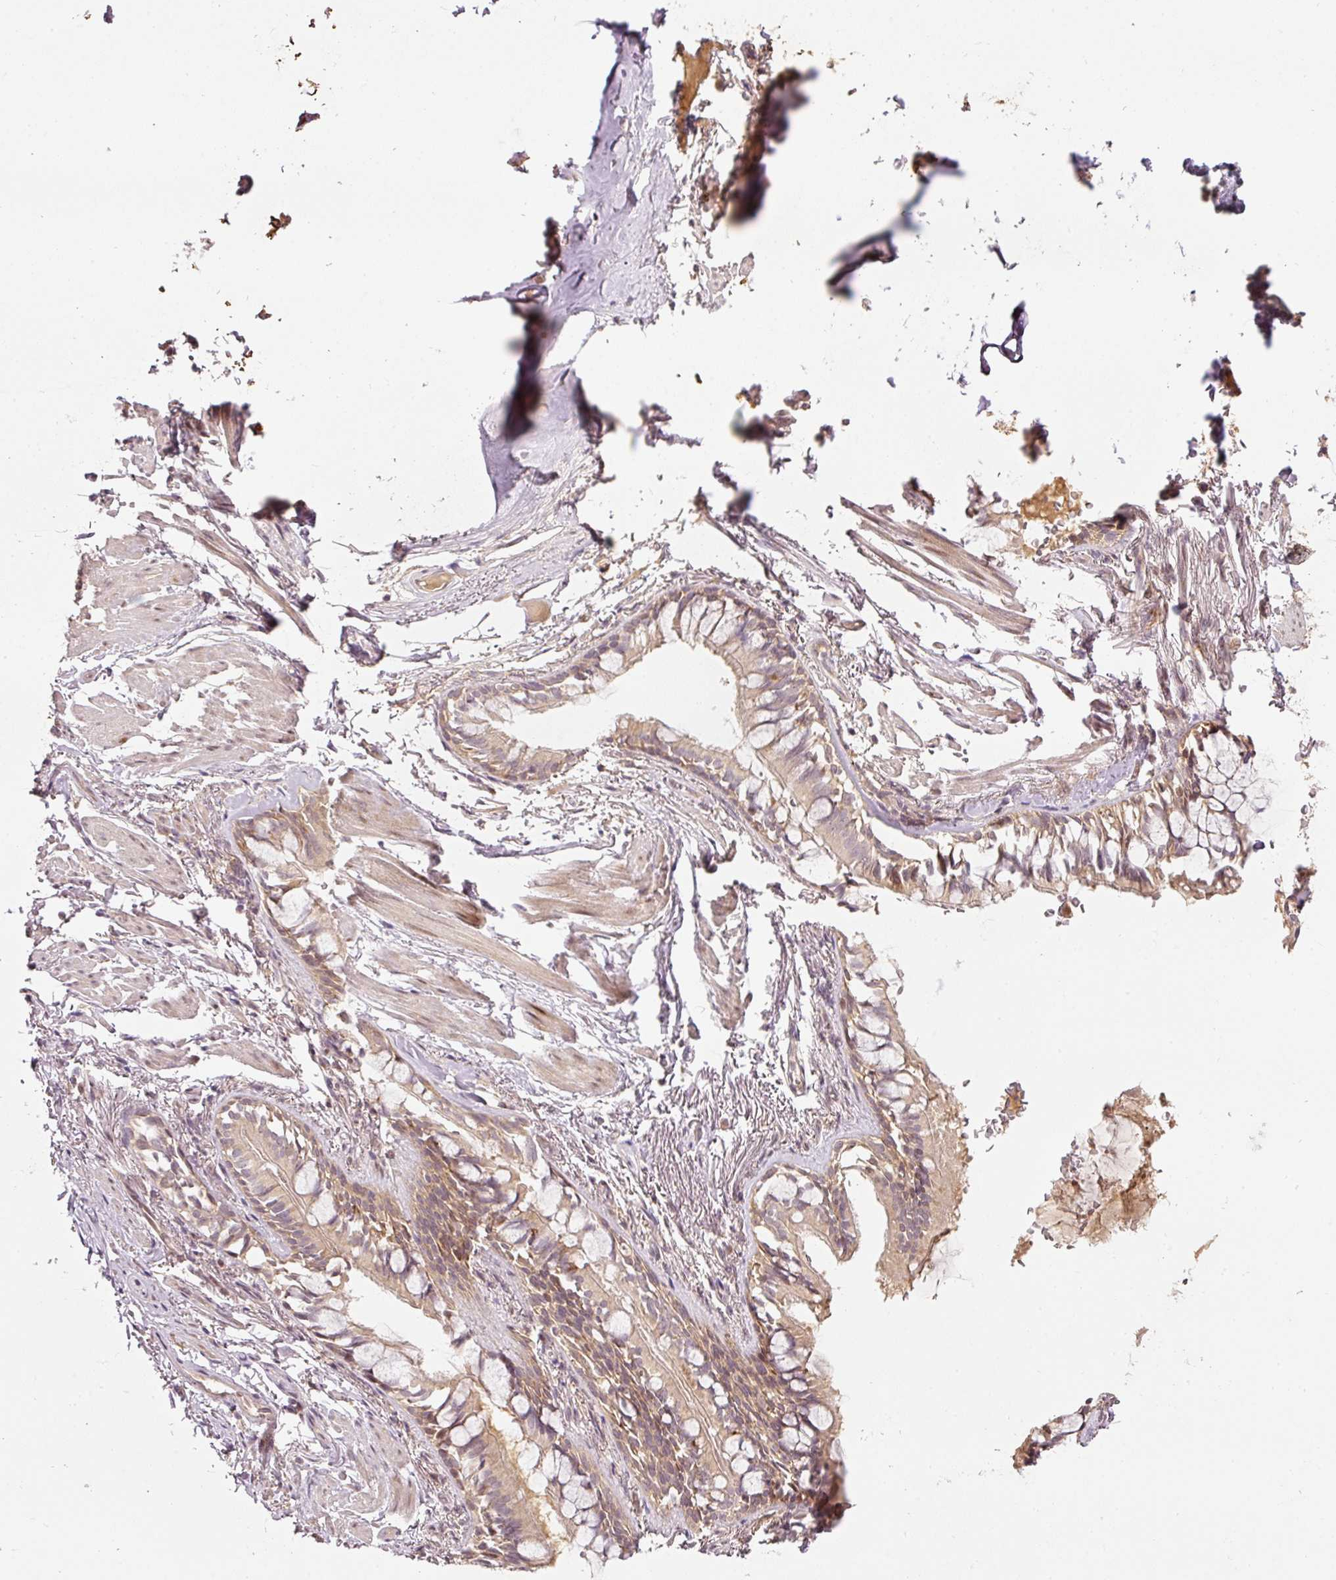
{"staining": {"intensity": "weak", "quantity": "<25%", "location": "cytoplasmic/membranous"}, "tissue": "adipose tissue", "cell_type": "Adipocytes", "image_type": "normal", "snomed": [{"axis": "morphology", "description": "Normal tissue, NOS"}, {"axis": "topography", "description": "Bronchus"}], "caption": "Adipocytes are negative for protein expression in benign human adipose tissue. Nuclei are stained in blue.", "gene": "PCDHB1", "patient": {"sex": "male", "age": 70}}